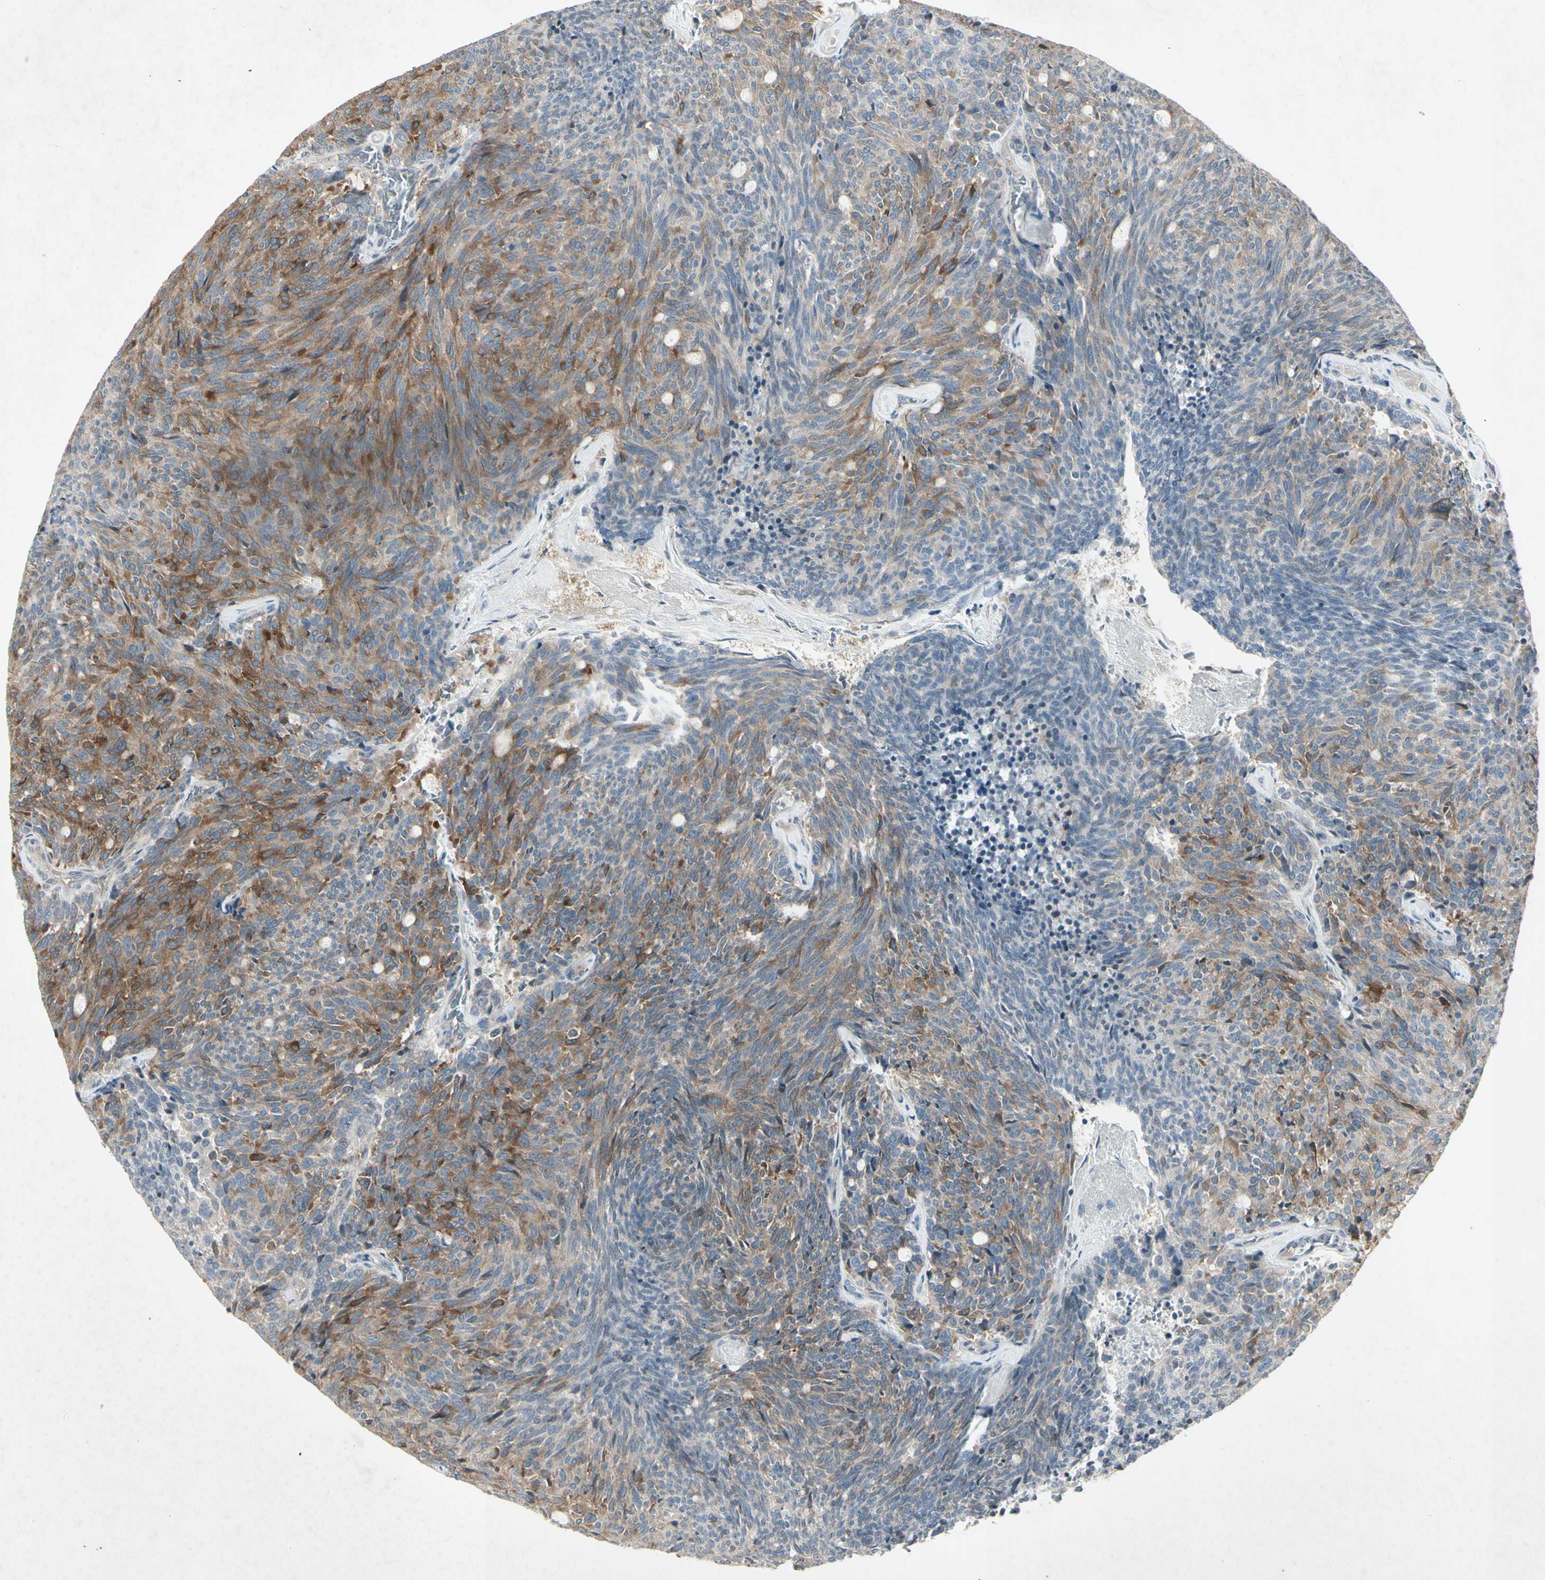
{"staining": {"intensity": "moderate", "quantity": "25%-75%", "location": "cytoplasmic/membranous"}, "tissue": "carcinoid", "cell_type": "Tumor cells", "image_type": "cancer", "snomed": [{"axis": "morphology", "description": "Carcinoid, malignant, NOS"}, {"axis": "topography", "description": "Pancreas"}], "caption": "Carcinoid stained with a protein marker displays moderate staining in tumor cells.", "gene": "TEK", "patient": {"sex": "female", "age": 54}}